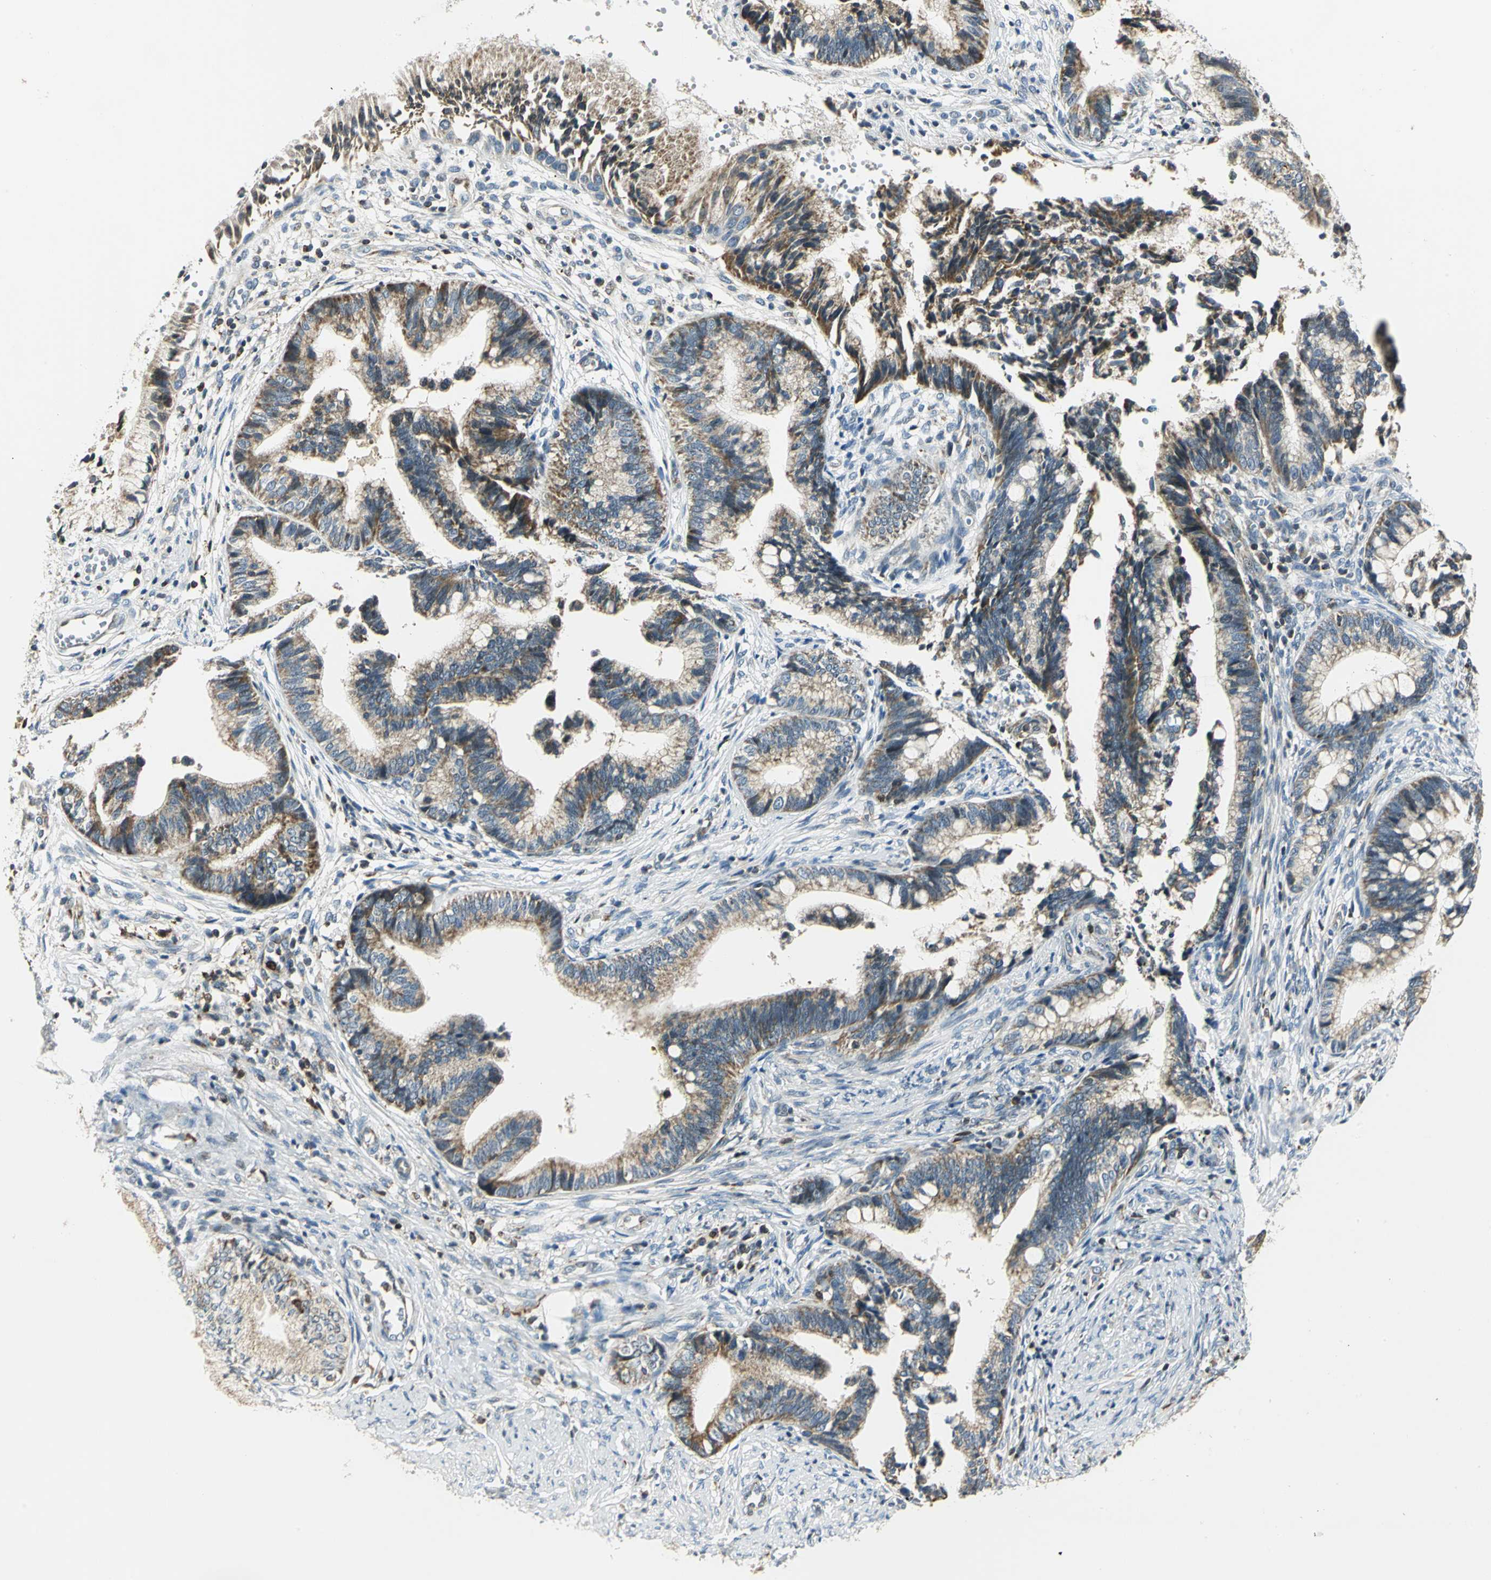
{"staining": {"intensity": "moderate", "quantity": "25%-75%", "location": "cytoplasmic/membranous"}, "tissue": "cervical cancer", "cell_type": "Tumor cells", "image_type": "cancer", "snomed": [{"axis": "morphology", "description": "Adenocarcinoma, NOS"}, {"axis": "topography", "description": "Cervix"}], "caption": "Human adenocarcinoma (cervical) stained for a protein (brown) demonstrates moderate cytoplasmic/membranous positive expression in about 25%-75% of tumor cells.", "gene": "USP40", "patient": {"sex": "female", "age": 36}}